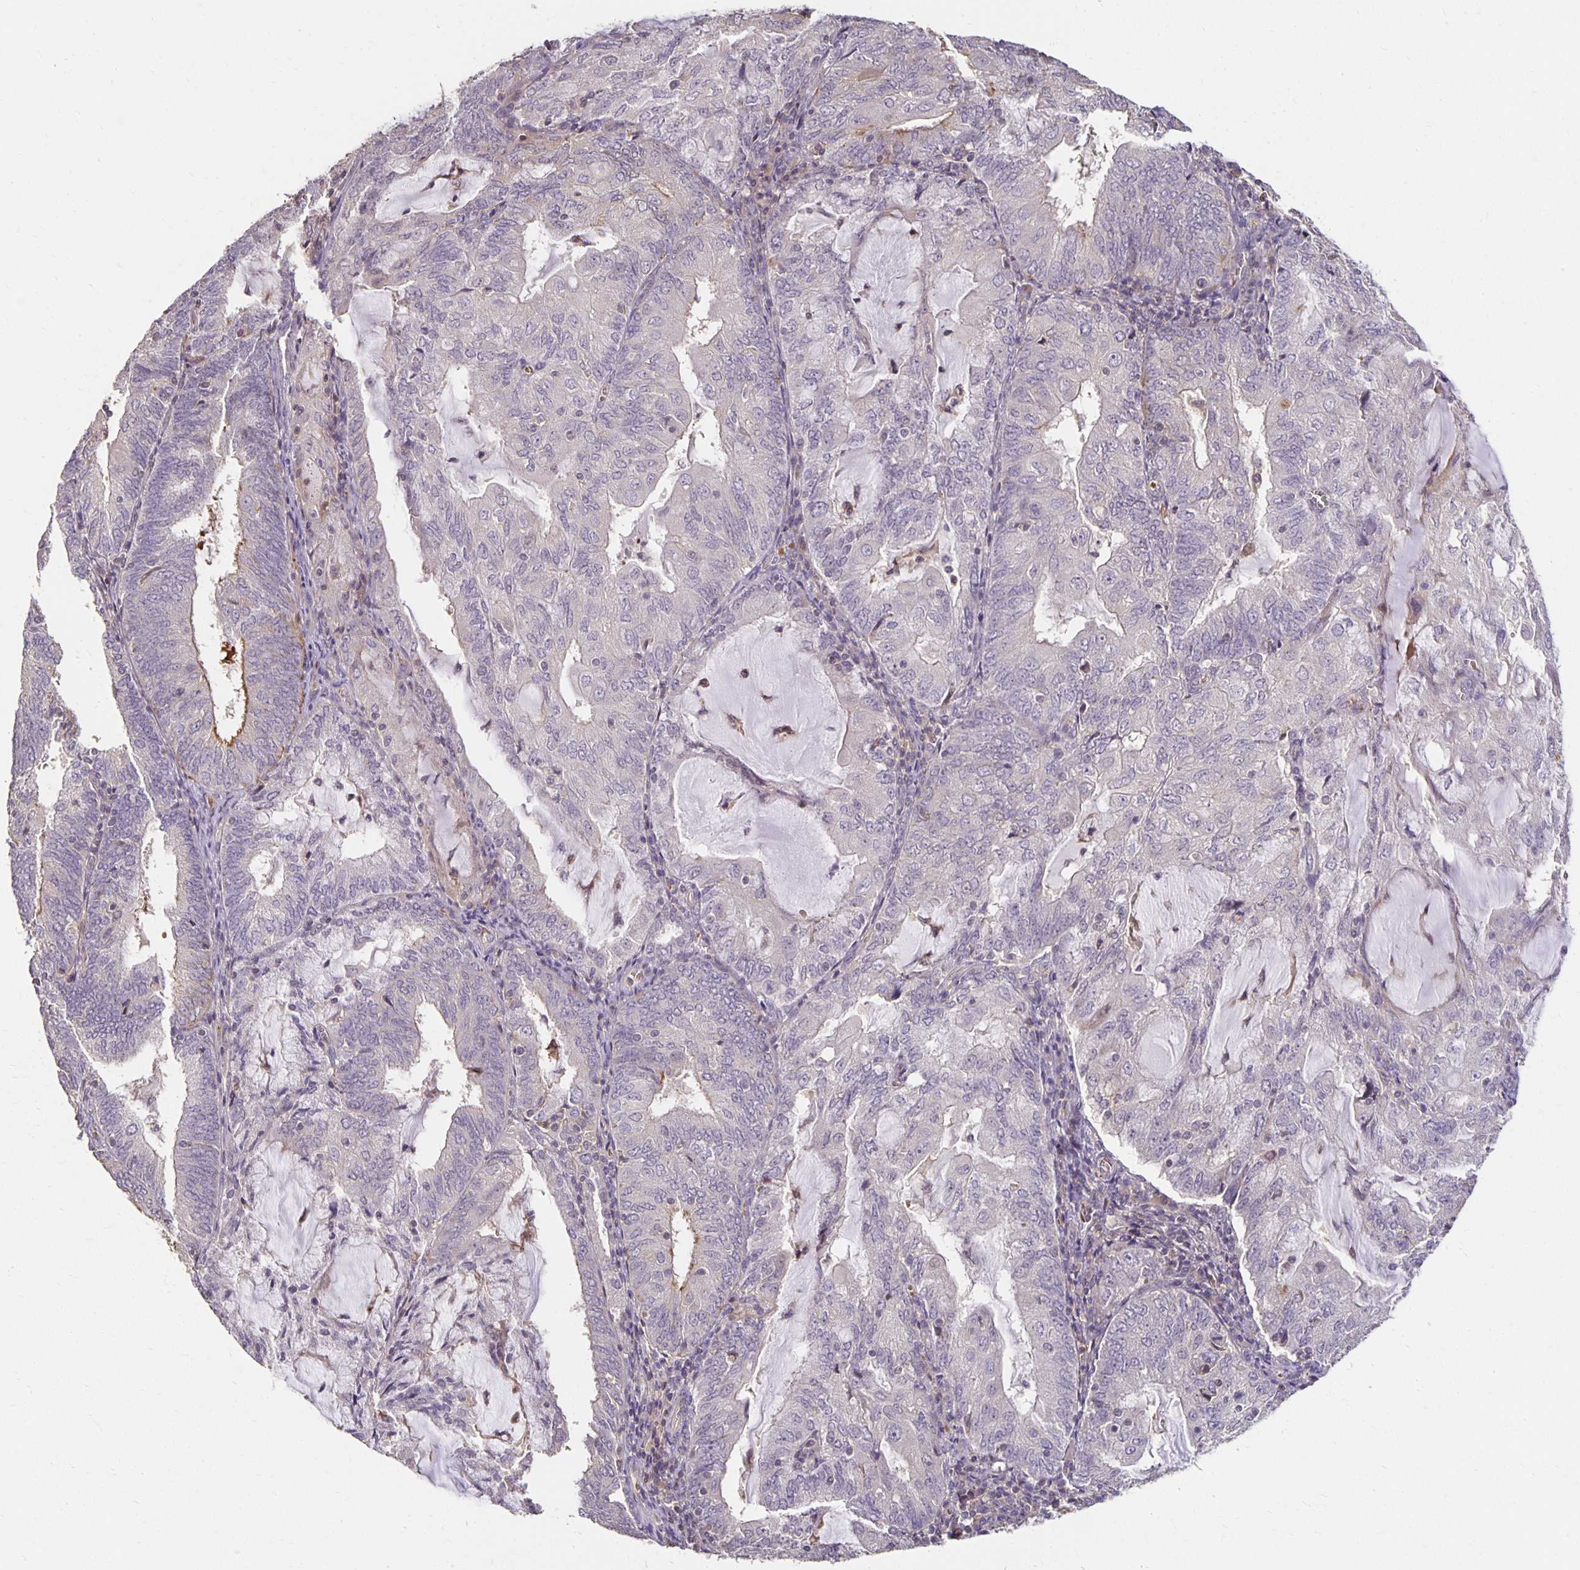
{"staining": {"intensity": "weak", "quantity": "<25%", "location": "cytoplasmic/membranous"}, "tissue": "endometrial cancer", "cell_type": "Tumor cells", "image_type": "cancer", "snomed": [{"axis": "morphology", "description": "Adenocarcinoma, NOS"}, {"axis": "topography", "description": "Endometrium"}], "caption": "There is no significant positivity in tumor cells of adenocarcinoma (endometrial).", "gene": "CST6", "patient": {"sex": "female", "age": 81}}